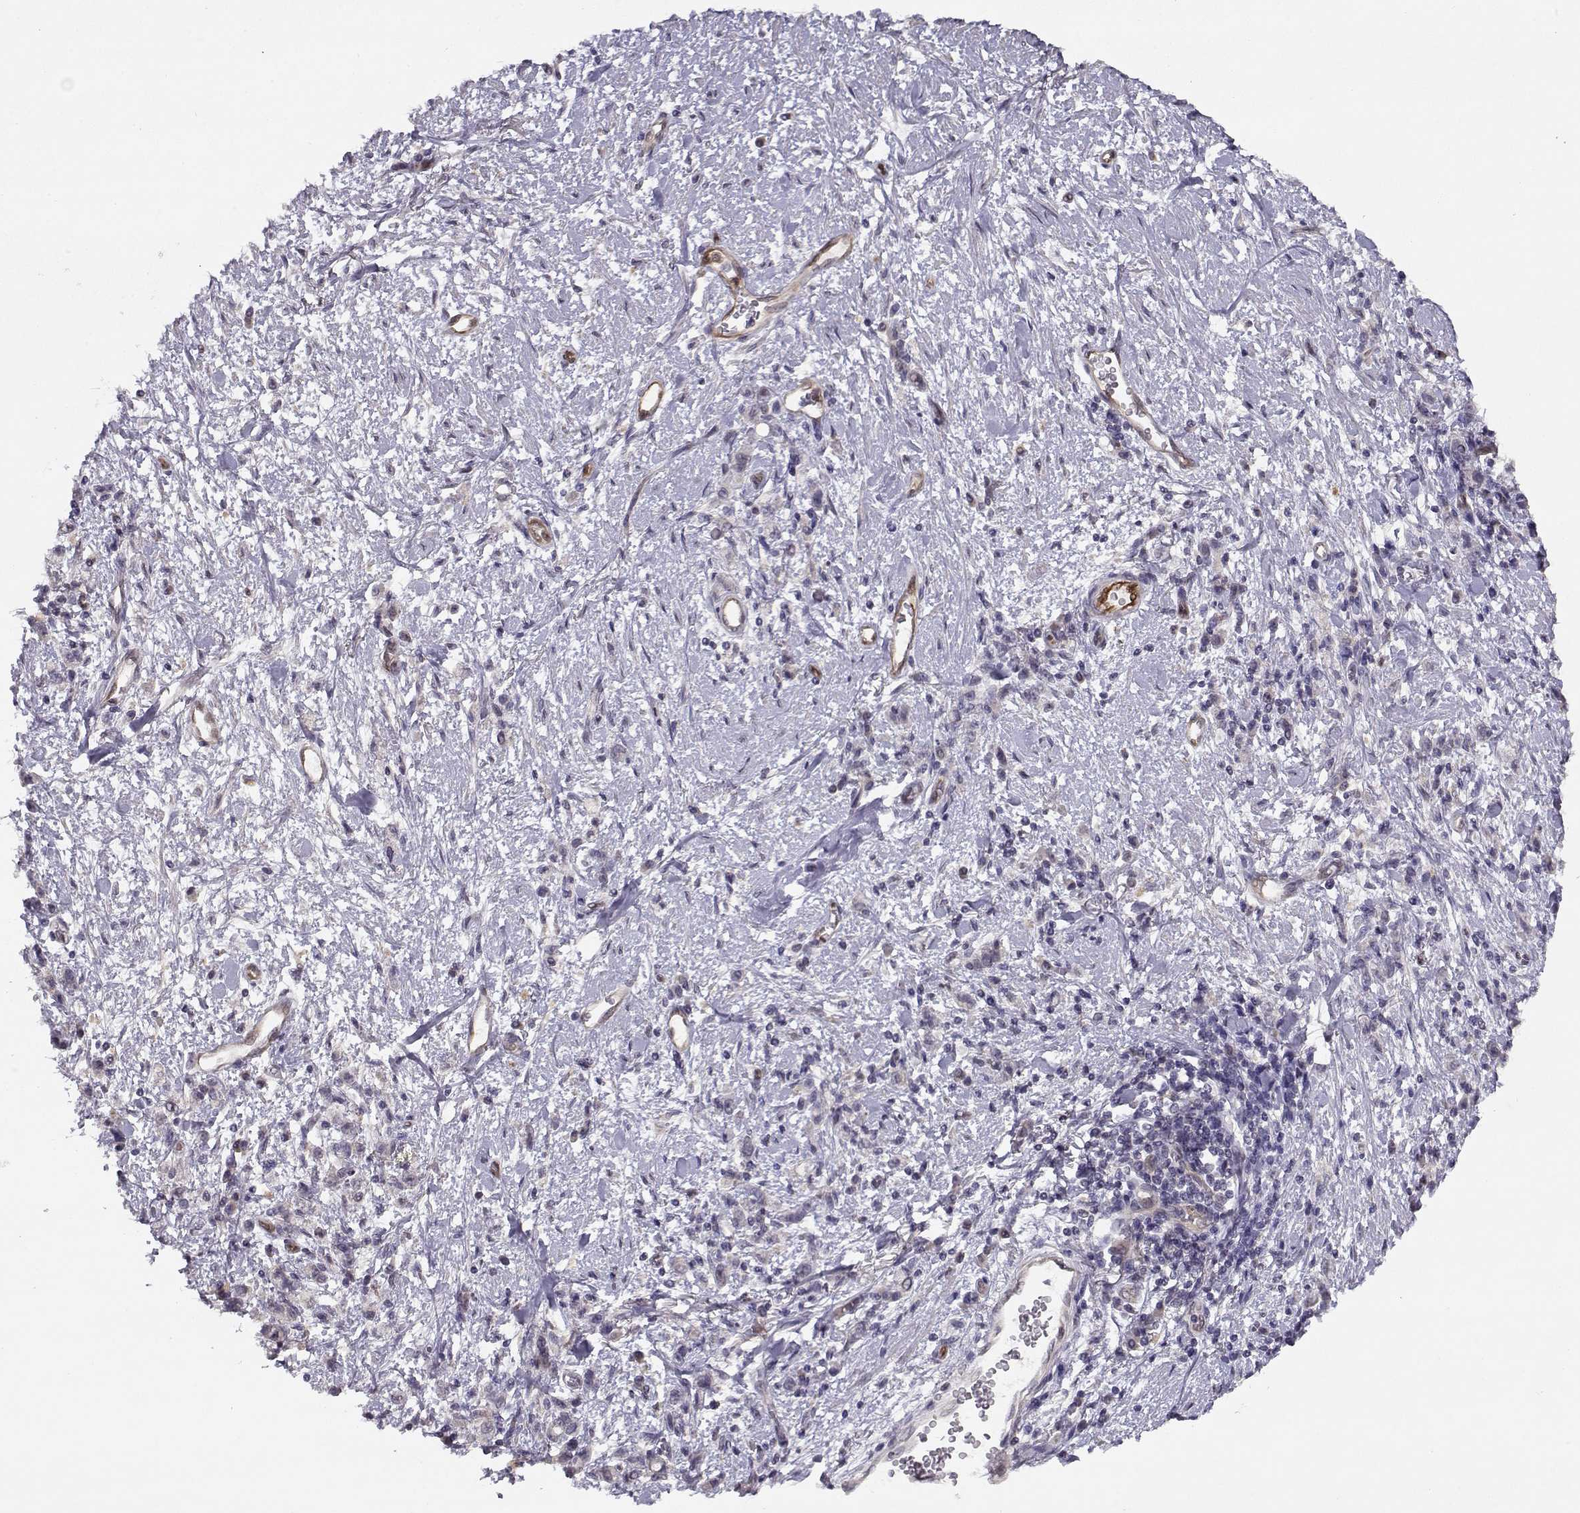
{"staining": {"intensity": "negative", "quantity": "none", "location": "none"}, "tissue": "stomach cancer", "cell_type": "Tumor cells", "image_type": "cancer", "snomed": [{"axis": "morphology", "description": "Adenocarcinoma, NOS"}, {"axis": "topography", "description": "Stomach"}], "caption": "Immunohistochemistry histopathology image of neoplastic tissue: stomach adenocarcinoma stained with DAB displays no significant protein expression in tumor cells.", "gene": "BMX", "patient": {"sex": "male", "age": 77}}